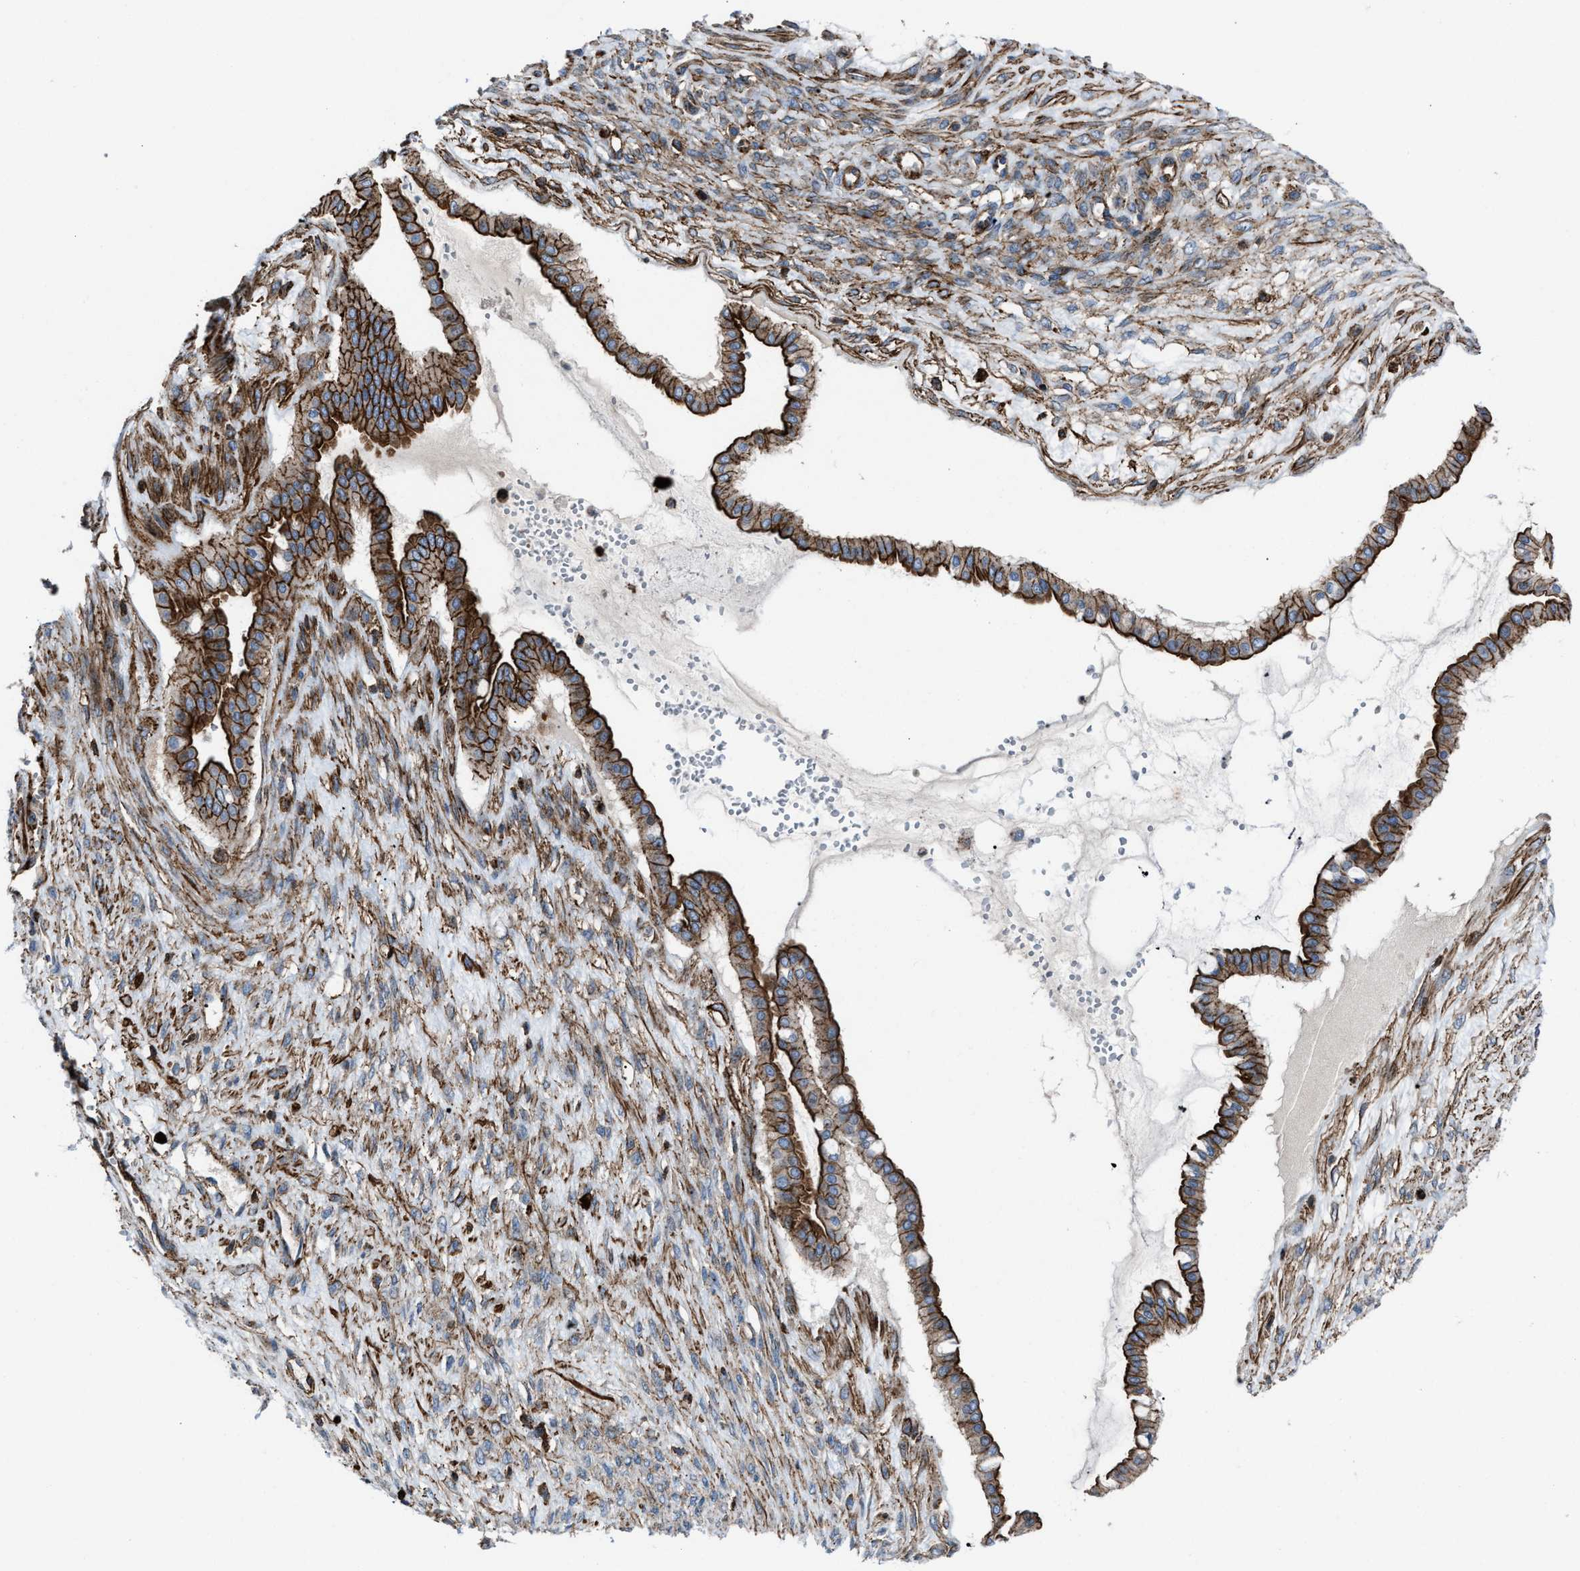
{"staining": {"intensity": "strong", "quantity": ">75%", "location": "cytoplasmic/membranous"}, "tissue": "ovarian cancer", "cell_type": "Tumor cells", "image_type": "cancer", "snomed": [{"axis": "morphology", "description": "Cystadenocarcinoma, mucinous, NOS"}, {"axis": "topography", "description": "Ovary"}], "caption": "Ovarian mucinous cystadenocarcinoma tissue demonstrates strong cytoplasmic/membranous expression in about >75% of tumor cells, visualized by immunohistochemistry.", "gene": "AGPAT2", "patient": {"sex": "female", "age": 73}}